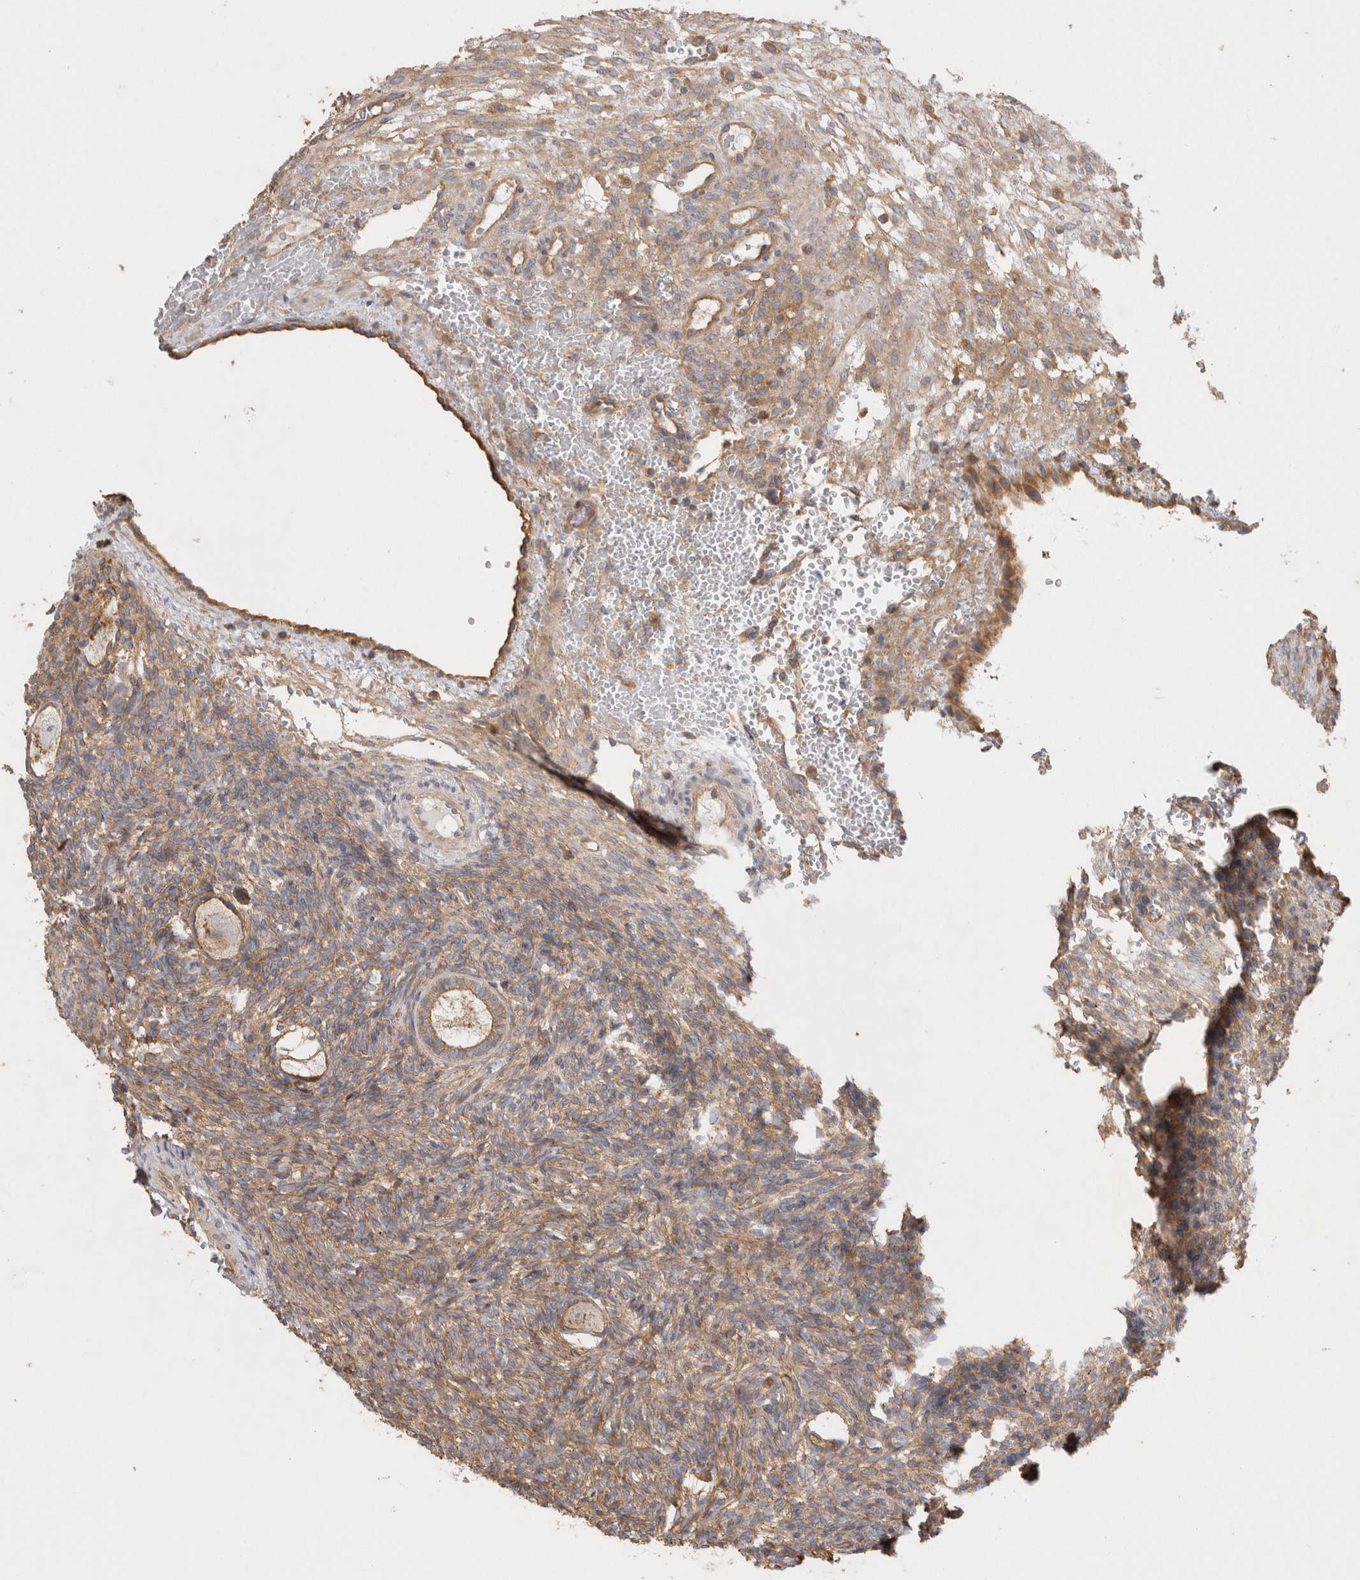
{"staining": {"intensity": "weak", "quantity": ">75%", "location": "cytoplasmic/membranous"}, "tissue": "ovary", "cell_type": "Follicle cells", "image_type": "normal", "snomed": [{"axis": "morphology", "description": "Normal tissue, NOS"}, {"axis": "topography", "description": "Ovary"}], "caption": "Immunohistochemical staining of unremarkable human ovary shows low levels of weak cytoplasmic/membranous staining in approximately >75% of follicle cells.", "gene": "CHMP6", "patient": {"sex": "female", "age": 34}}